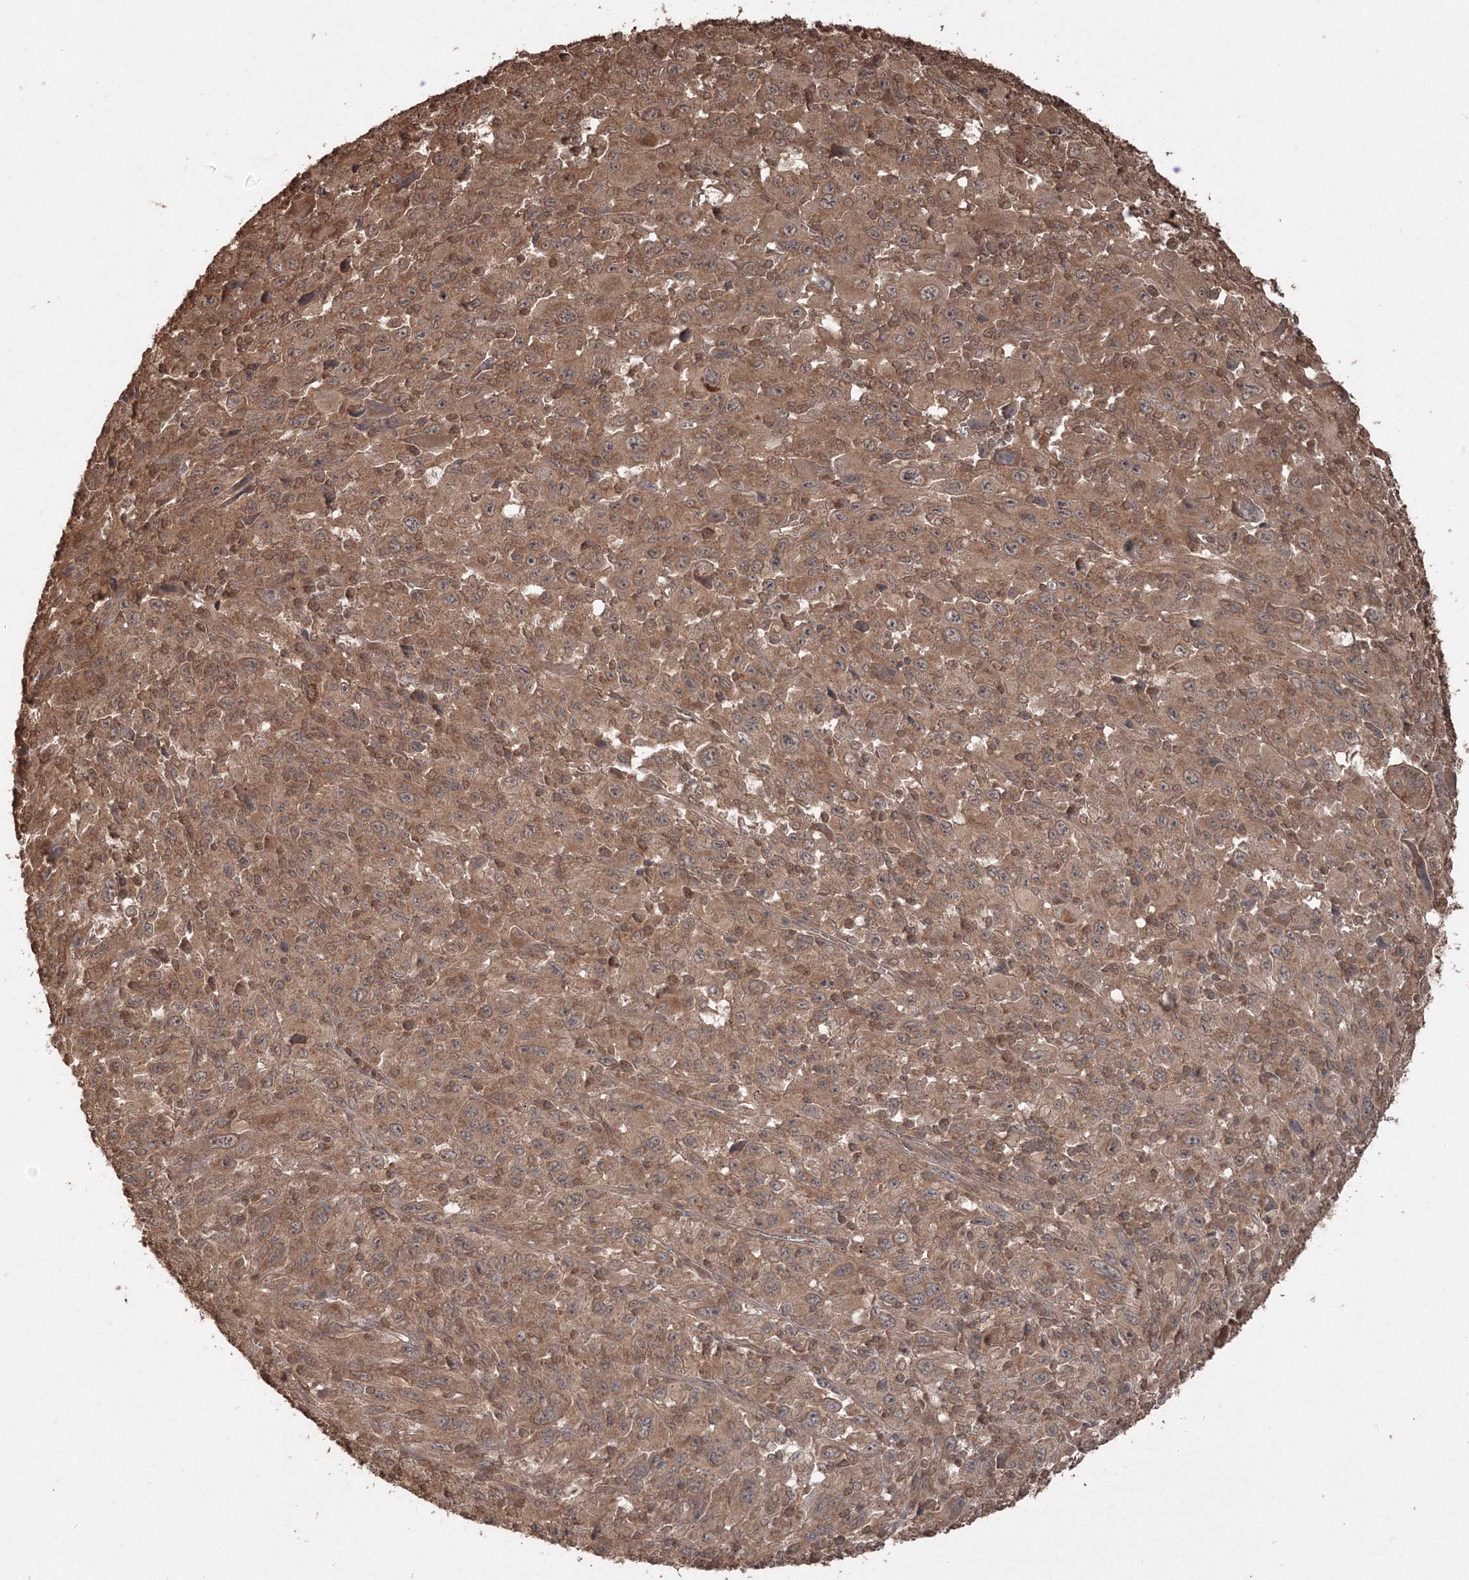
{"staining": {"intensity": "moderate", "quantity": ">75%", "location": "cytoplasmic/membranous"}, "tissue": "melanoma", "cell_type": "Tumor cells", "image_type": "cancer", "snomed": [{"axis": "morphology", "description": "Malignant melanoma, Metastatic site"}, {"axis": "topography", "description": "Skin"}], "caption": "This micrograph reveals IHC staining of melanoma, with medium moderate cytoplasmic/membranous positivity in approximately >75% of tumor cells.", "gene": "CCDC122", "patient": {"sex": "female", "age": 56}}